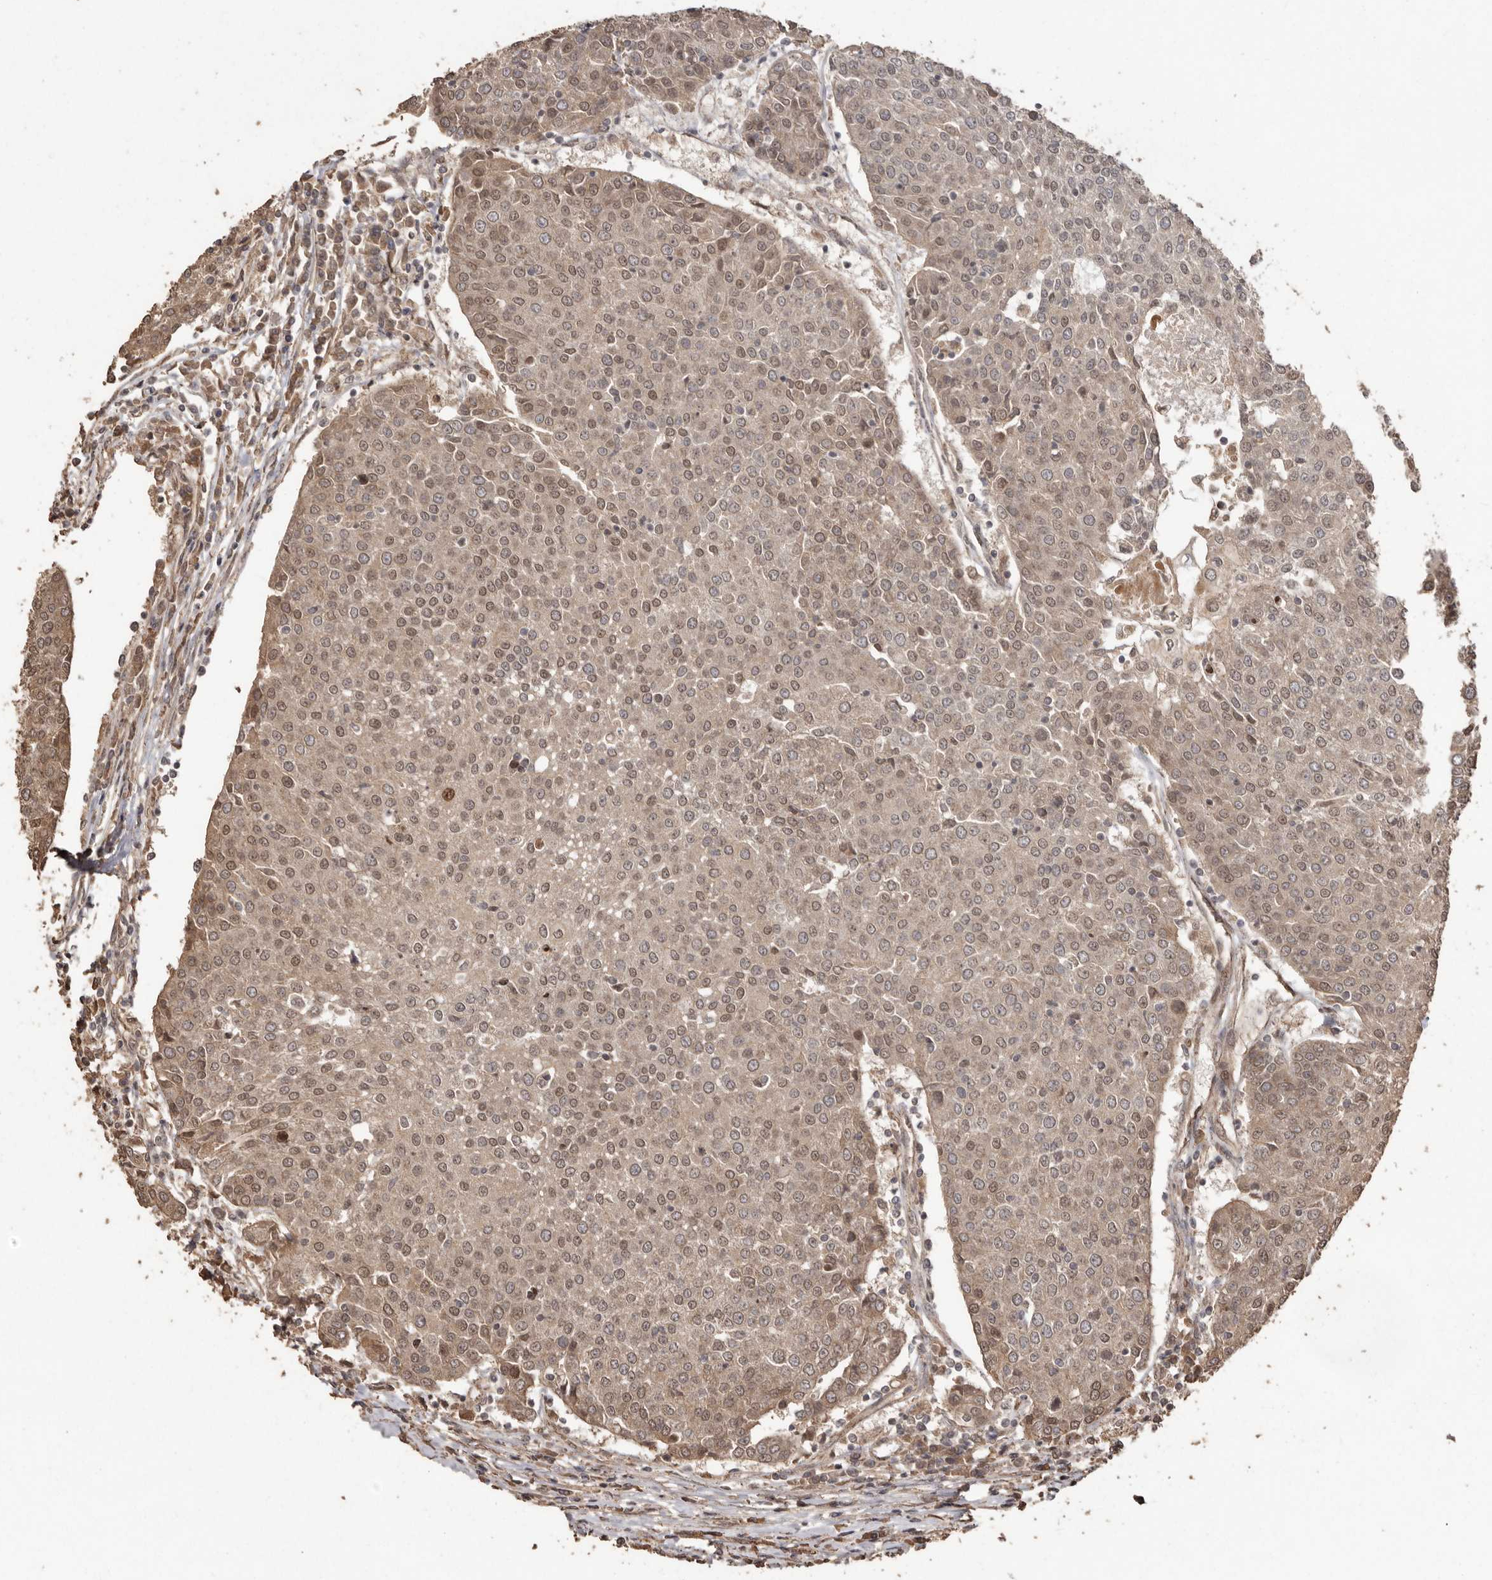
{"staining": {"intensity": "weak", "quantity": ">75%", "location": "cytoplasmic/membranous,nuclear"}, "tissue": "urothelial cancer", "cell_type": "Tumor cells", "image_type": "cancer", "snomed": [{"axis": "morphology", "description": "Urothelial carcinoma, High grade"}, {"axis": "topography", "description": "Urinary bladder"}], "caption": "Human urothelial cancer stained with a protein marker displays weak staining in tumor cells.", "gene": "NUP43", "patient": {"sex": "female", "age": 85}}